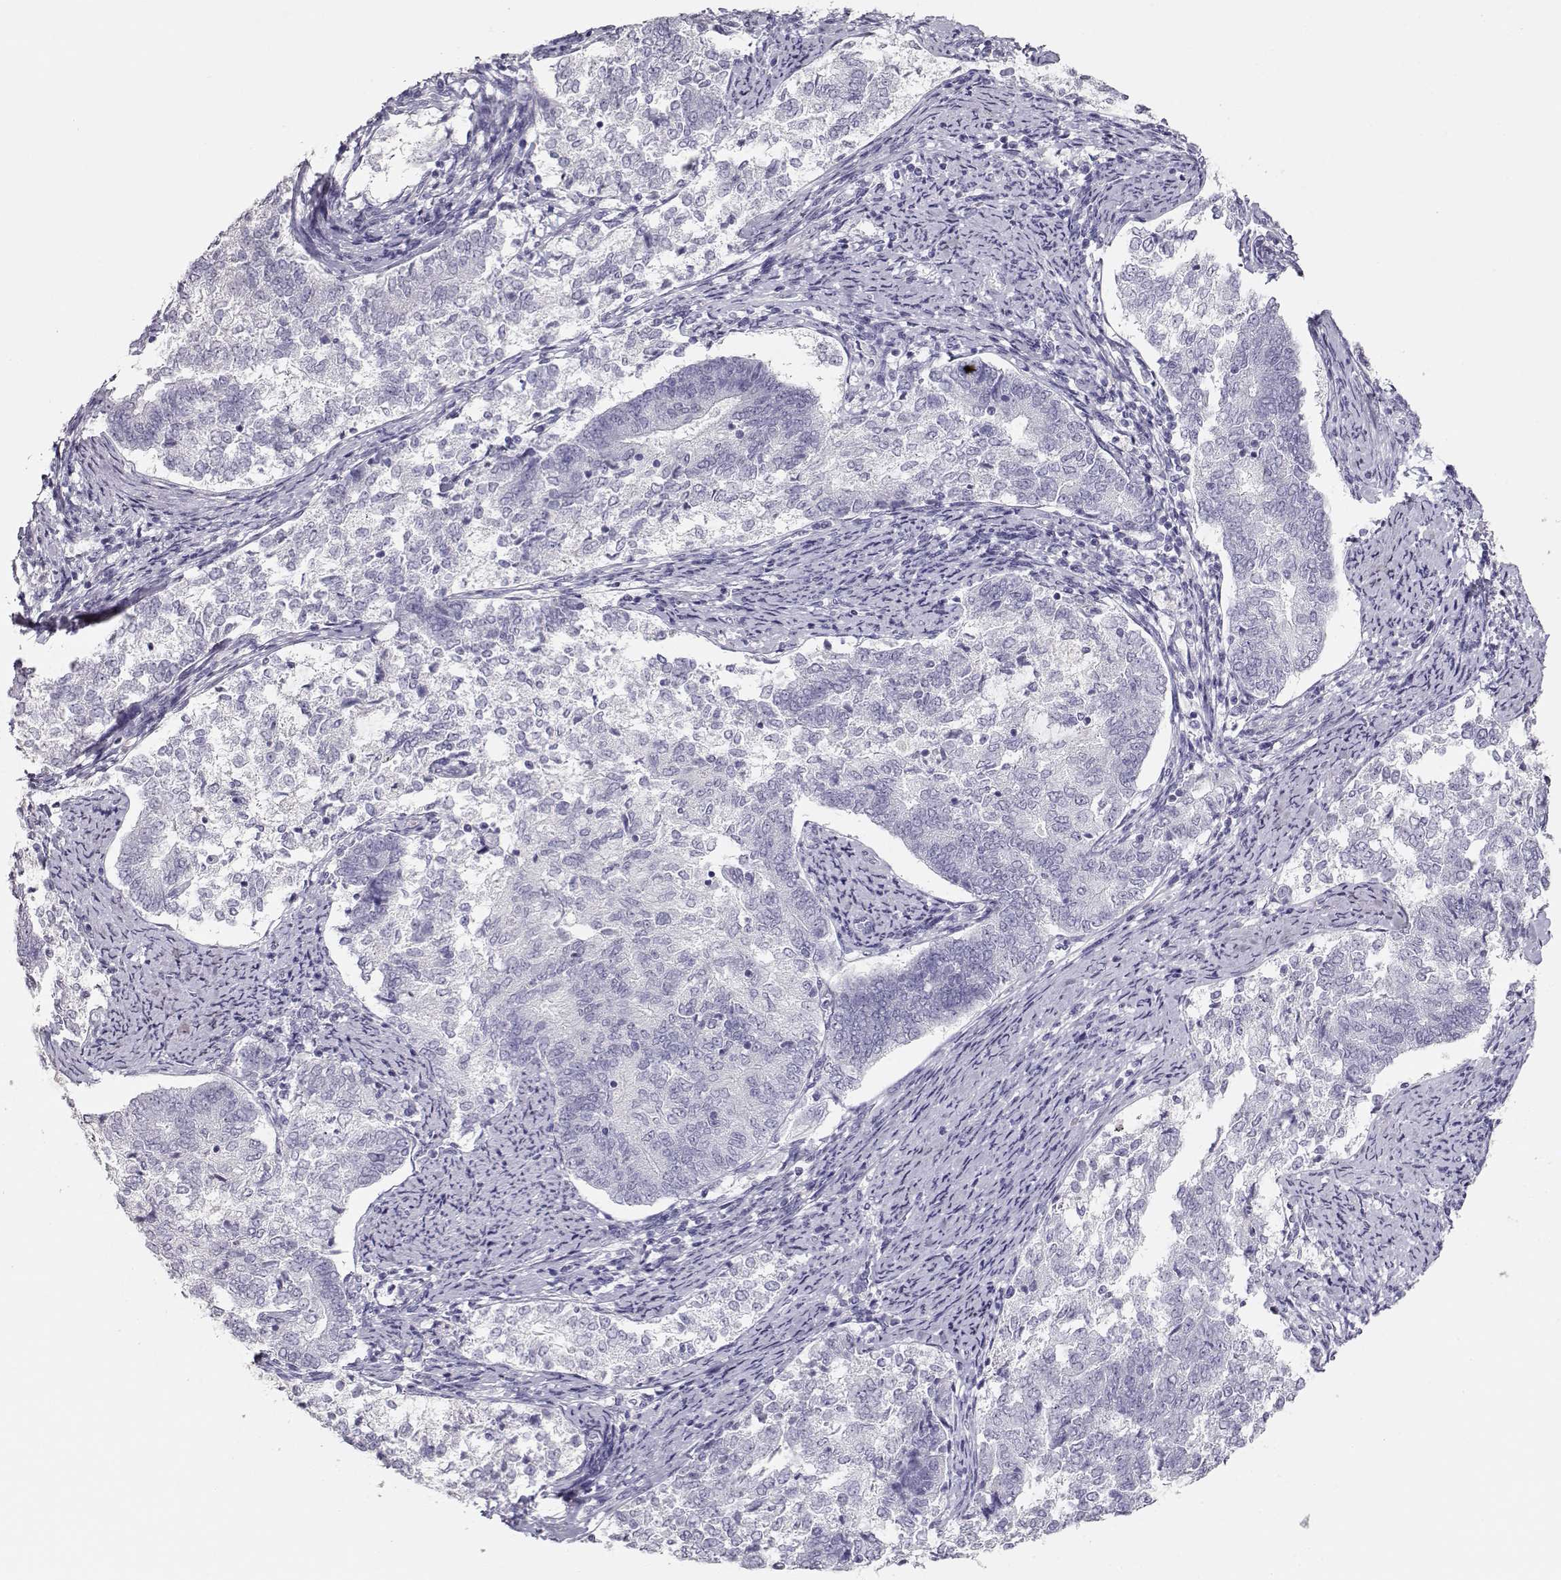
{"staining": {"intensity": "negative", "quantity": "none", "location": "none"}, "tissue": "endometrial cancer", "cell_type": "Tumor cells", "image_type": "cancer", "snomed": [{"axis": "morphology", "description": "Adenocarcinoma, NOS"}, {"axis": "topography", "description": "Endometrium"}], "caption": "A photomicrograph of endometrial cancer stained for a protein exhibits no brown staining in tumor cells. Brightfield microscopy of IHC stained with DAB (brown) and hematoxylin (blue), captured at high magnification.", "gene": "MAGEC1", "patient": {"sex": "female", "age": 65}}